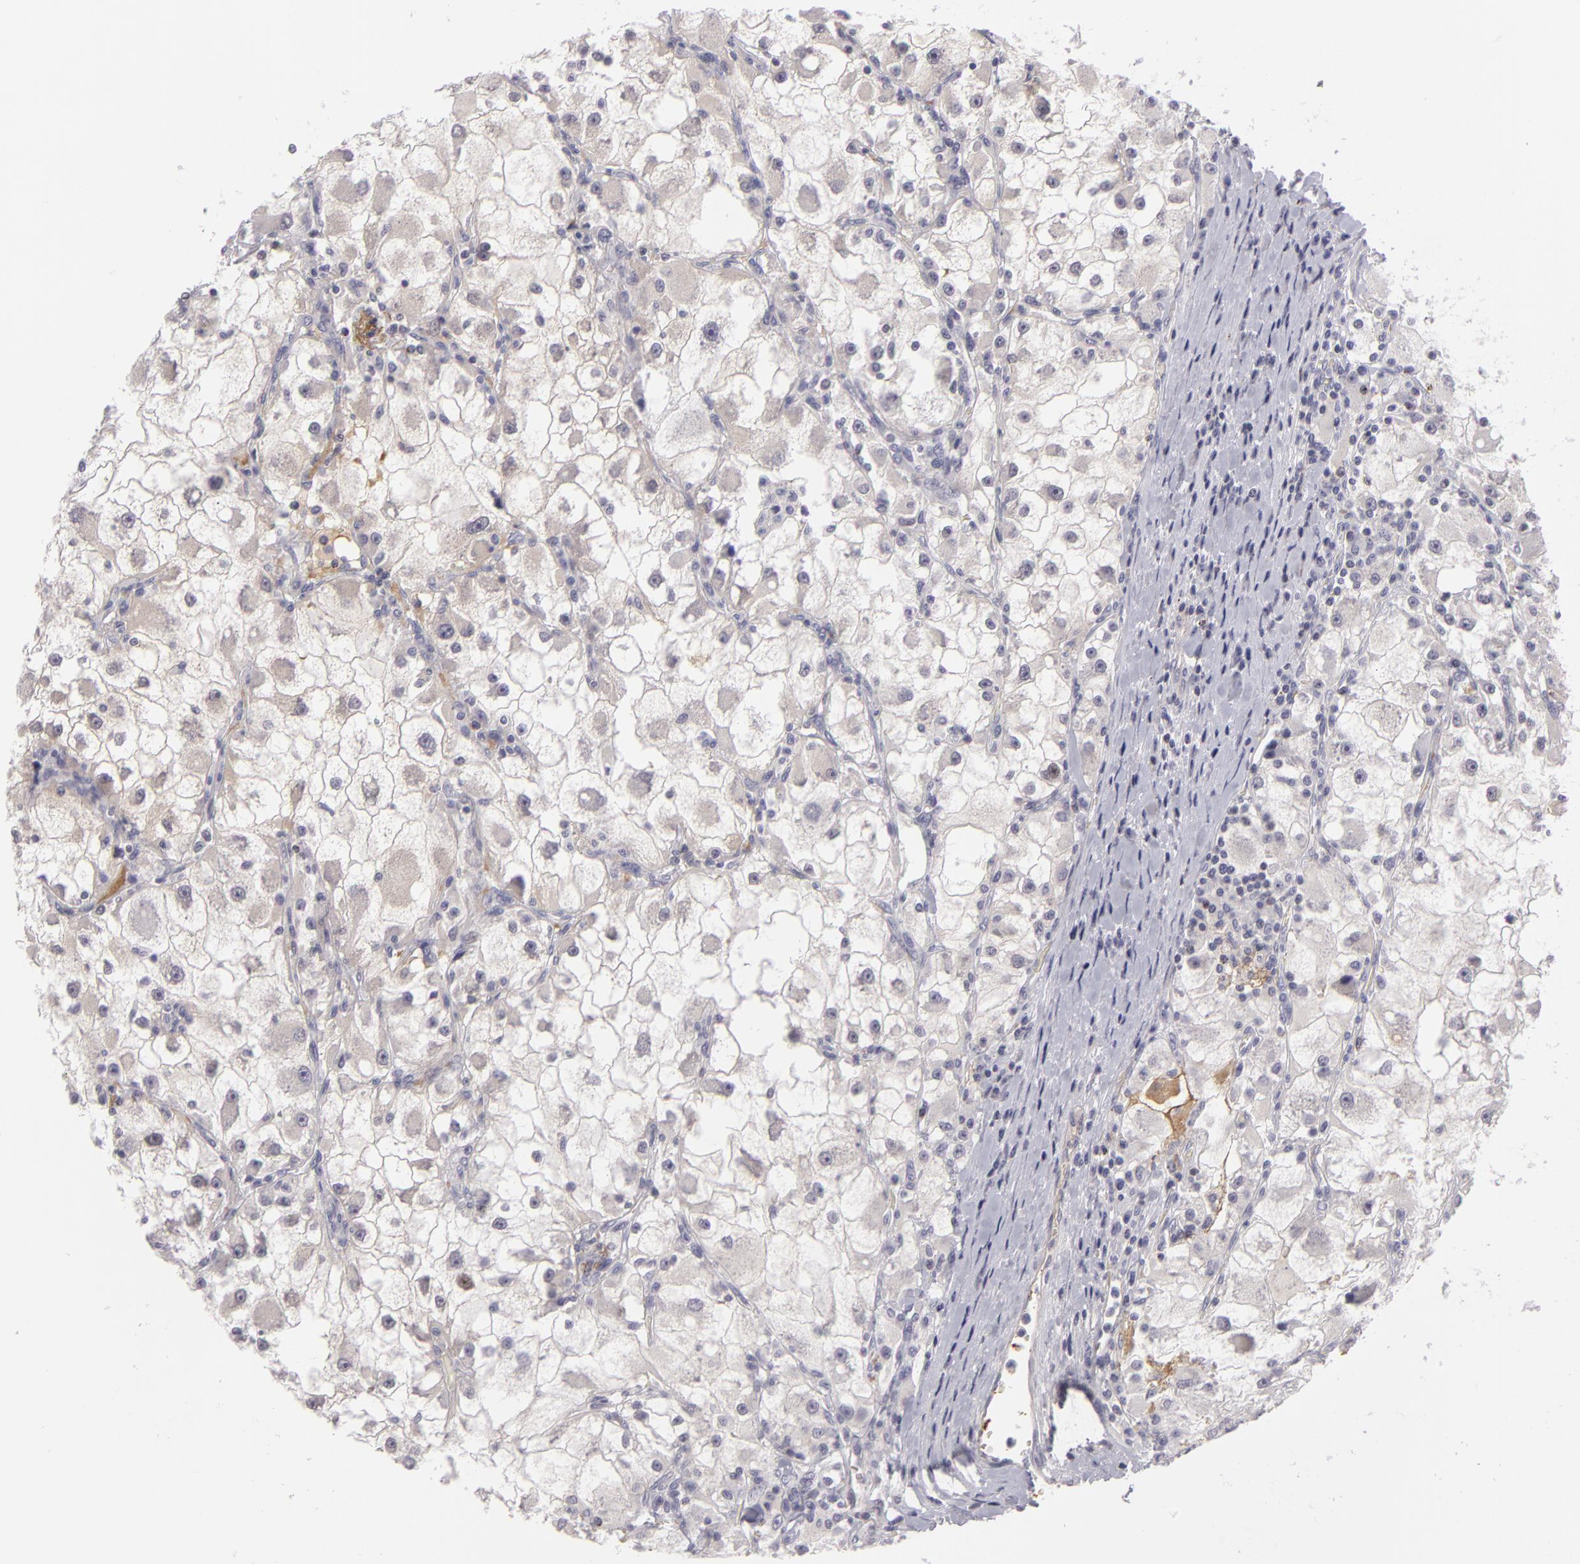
{"staining": {"intensity": "negative", "quantity": "none", "location": "none"}, "tissue": "renal cancer", "cell_type": "Tumor cells", "image_type": "cancer", "snomed": [{"axis": "morphology", "description": "Adenocarcinoma, NOS"}, {"axis": "topography", "description": "Kidney"}], "caption": "DAB (3,3'-diaminobenzidine) immunohistochemical staining of human adenocarcinoma (renal) demonstrates no significant expression in tumor cells.", "gene": "CTNNB1", "patient": {"sex": "female", "age": 73}}